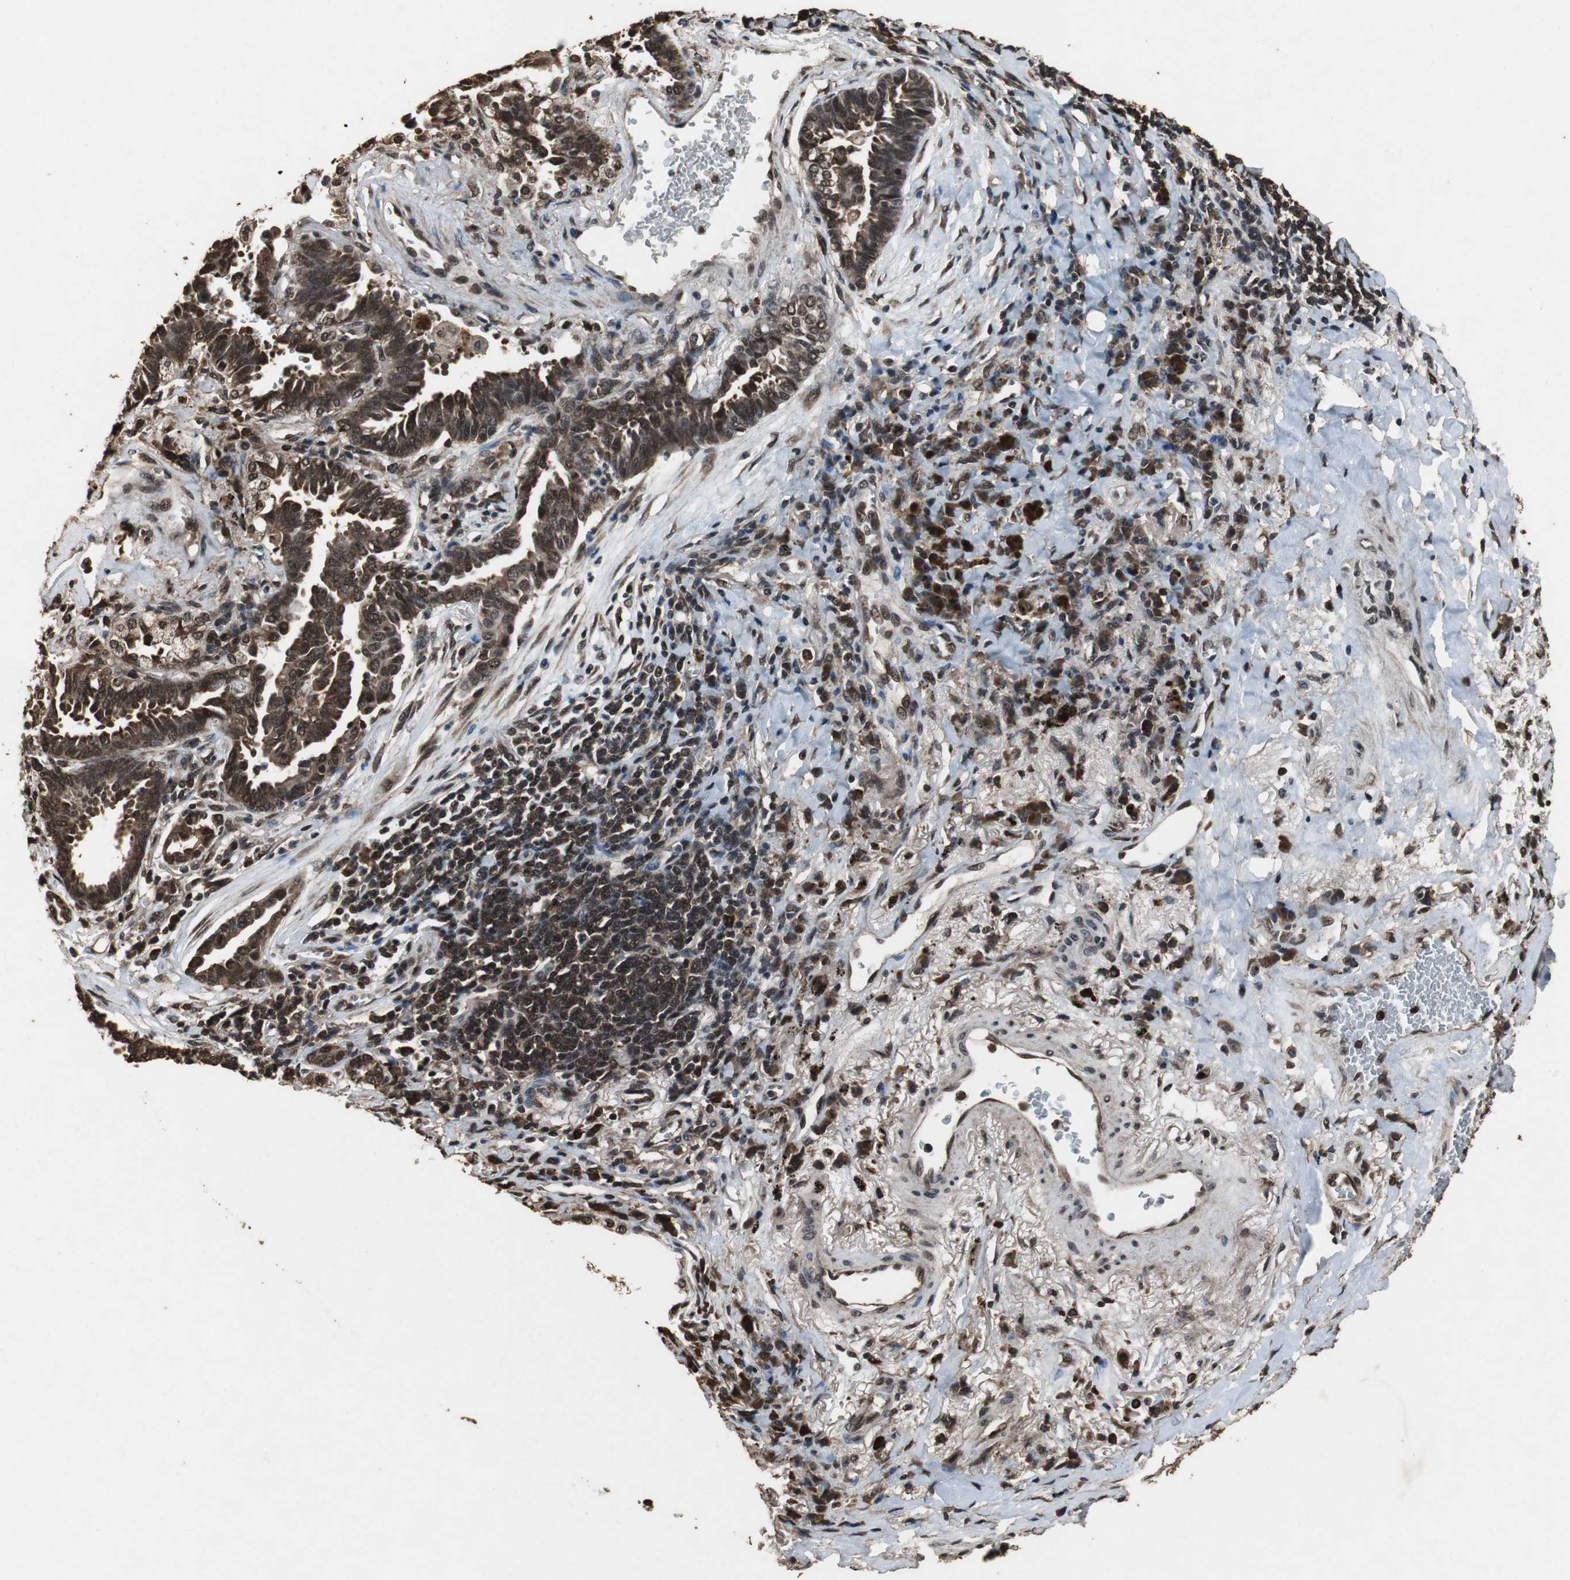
{"staining": {"intensity": "strong", "quantity": ">75%", "location": "cytoplasmic/membranous,nuclear"}, "tissue": "lung cancer", "cell_type": "Tumor cells", "image_type": "cancer", "snomed": [{"axis": "morphology", "description": "Adenocarcinoma, NOS"}, {"axis": "topography", "description": "Lung"}], "caption": "Immunohistochemistry (IHC) micrograph of lung cancer (adenocarcinoma) stained for a protein (brown), which displays high levels of strong cytoplasmic/membranous and nuclear positivity in approximately >75% of tumor cells.", "gene": "ZNF18", "patient": {"sex": "female", "age": 64}}